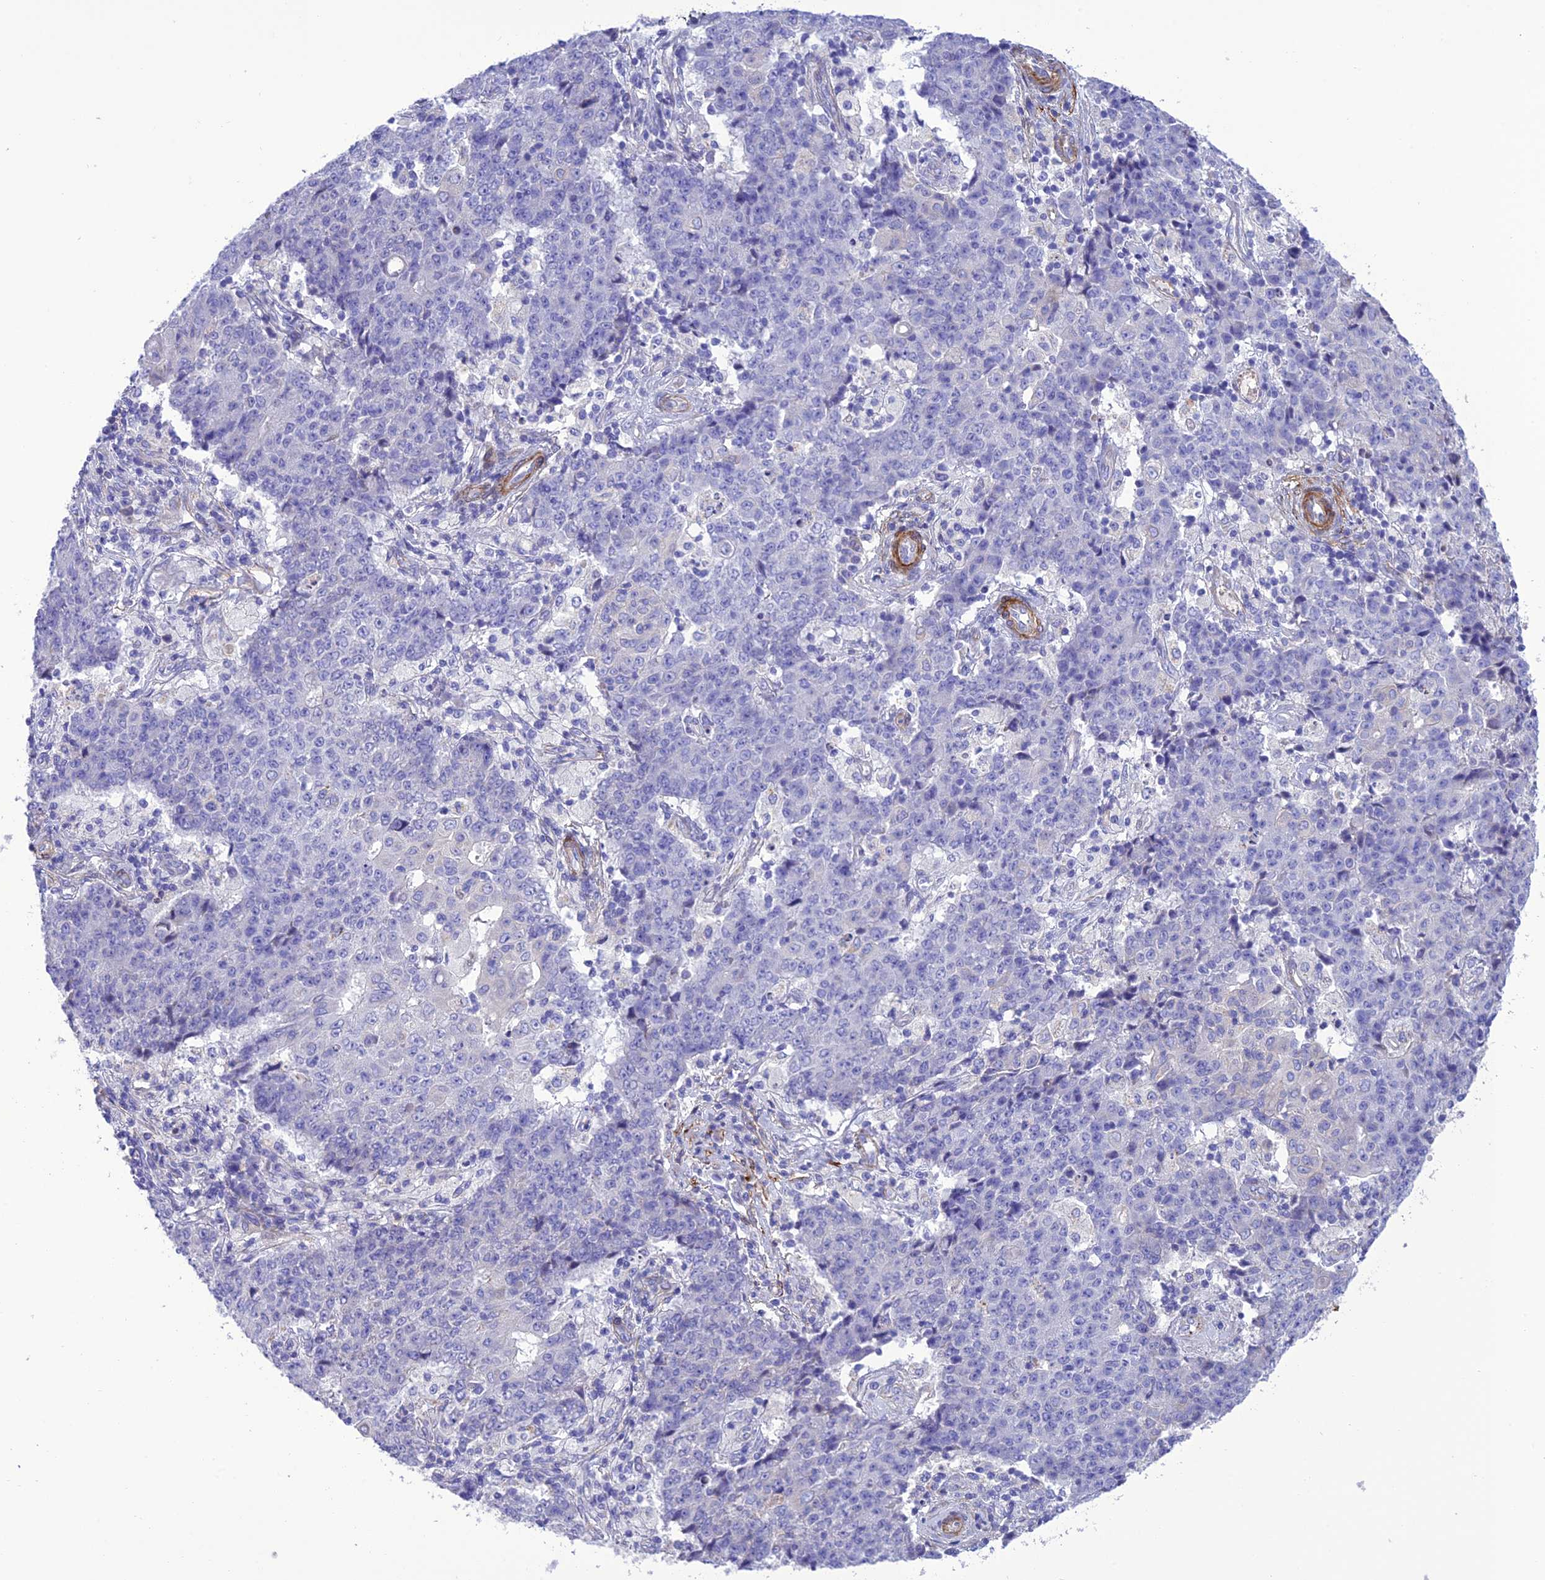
{"staining": {"intensity": "negative", "quantity": "none", "location": "none"}, "tissue": "ovarian cancer", "cell_type": "Tumor cells", "image_type": "cancer", "snomed": [{"axis": "morphology", "description": "Carcinoma, endometroid"}, {"axis": "topography", "description": "Ovary"}], "caption": "A micrograph of human ovarian cancer is negative for staining in tumor cells. (Stains: DAB (3,3'-diaminobenzidine) IHC with hematoxylin counter stain, Microscopy: brightfield microscopy at high magnification).", "gene": "FRA10AC1", "patient": {"sex": "female", "age": 42}}